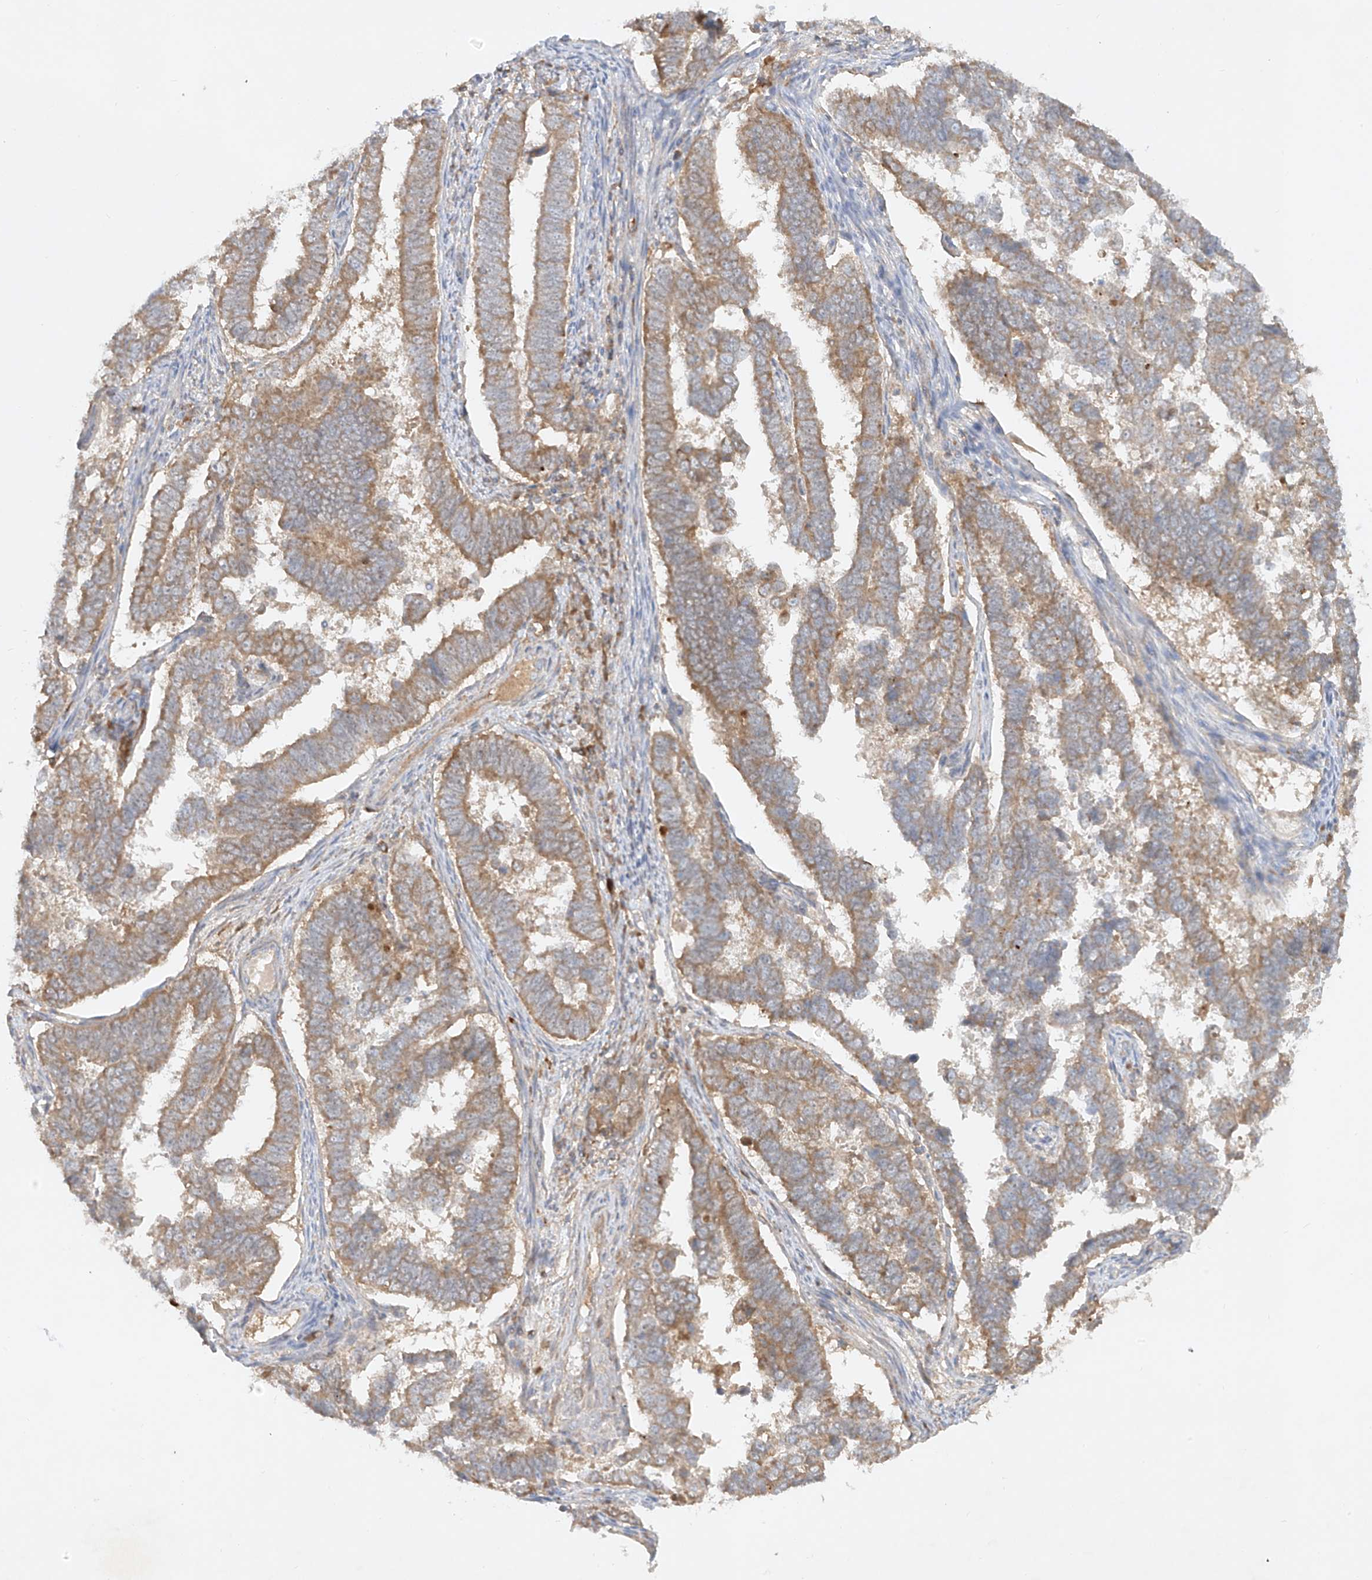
{"staining": {"intensity": "moderate", "quantity": "25%-75%", "location": "cytoplasmic/membranous"}, "tissue": "endometrial cancer", "cell_type": "Tumor cells", "image_type": "cancer", "snomed": [{"axis": "morphology", "description": "Adenocarcinoma, NOS"}, {"axis": "topography", "description": "Endometrium"}], "caption": "Tumor cells reveal medium levels of moderate cytoplasmic/membranous staining in about 25%-75% of cells in endometrial cancer (adenocarcinoma).", "gene": "KPNA7", "patient": {"sex": "female", "age": 75}}